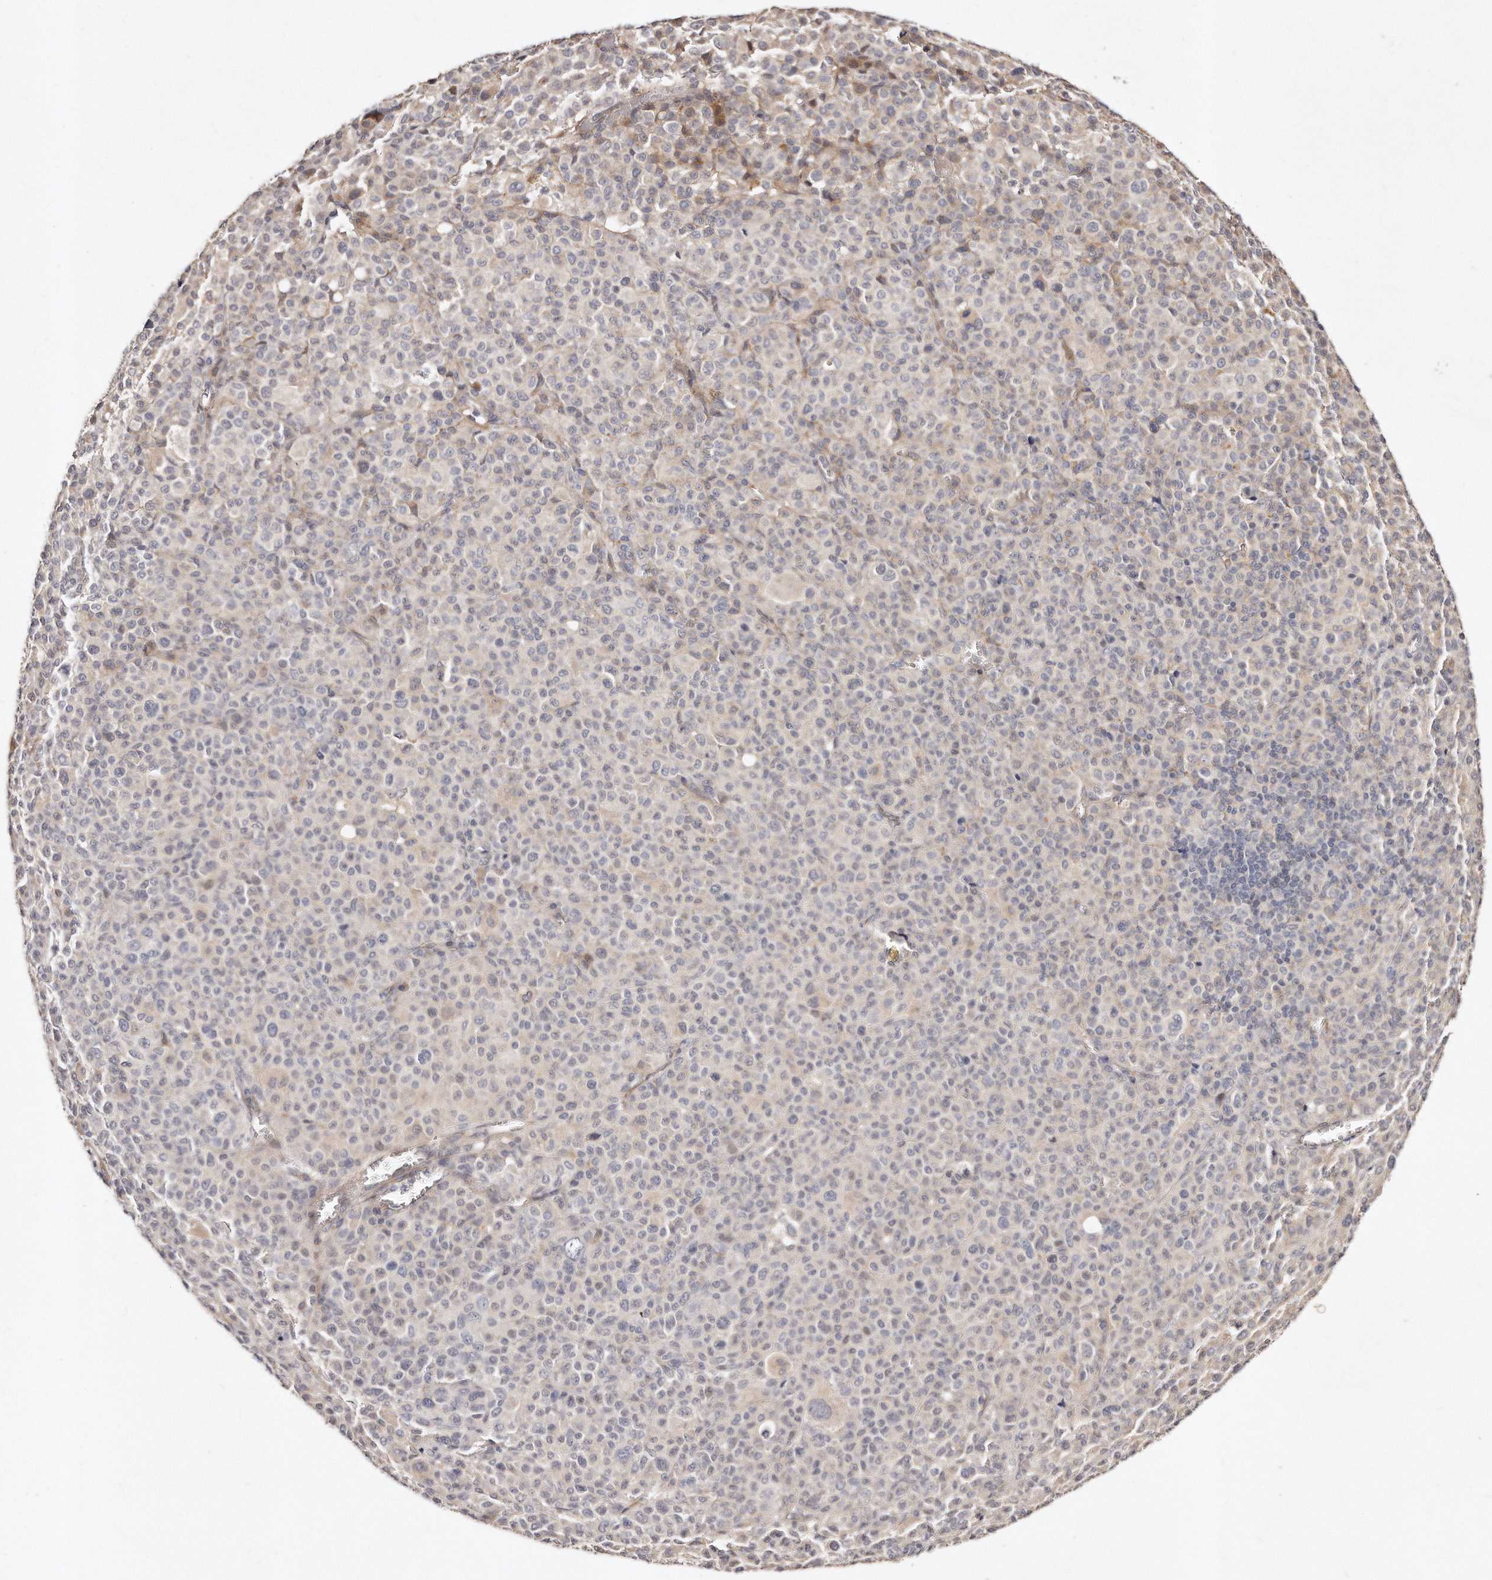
{"staining": {"intensity": "weak", "quantity": "<25%", "location": "cytoplasmic/membranous"}, "tissue": "melanoma", "cell_type": "Tumor cells", "image_type": "cancer", "snomed": [{"axis": "morphology", "description": "Malignant melanoma, Metastatic site"}, {"axis": "topography", "description": "Skin"}], "caption": "The immunohistochemistry micrograph has no significant staining in tumor cells of malignant melanoma (metastatic site) tissue.", "gene": "CASZ1", "patient": {"sex": "female", "age": 74}}